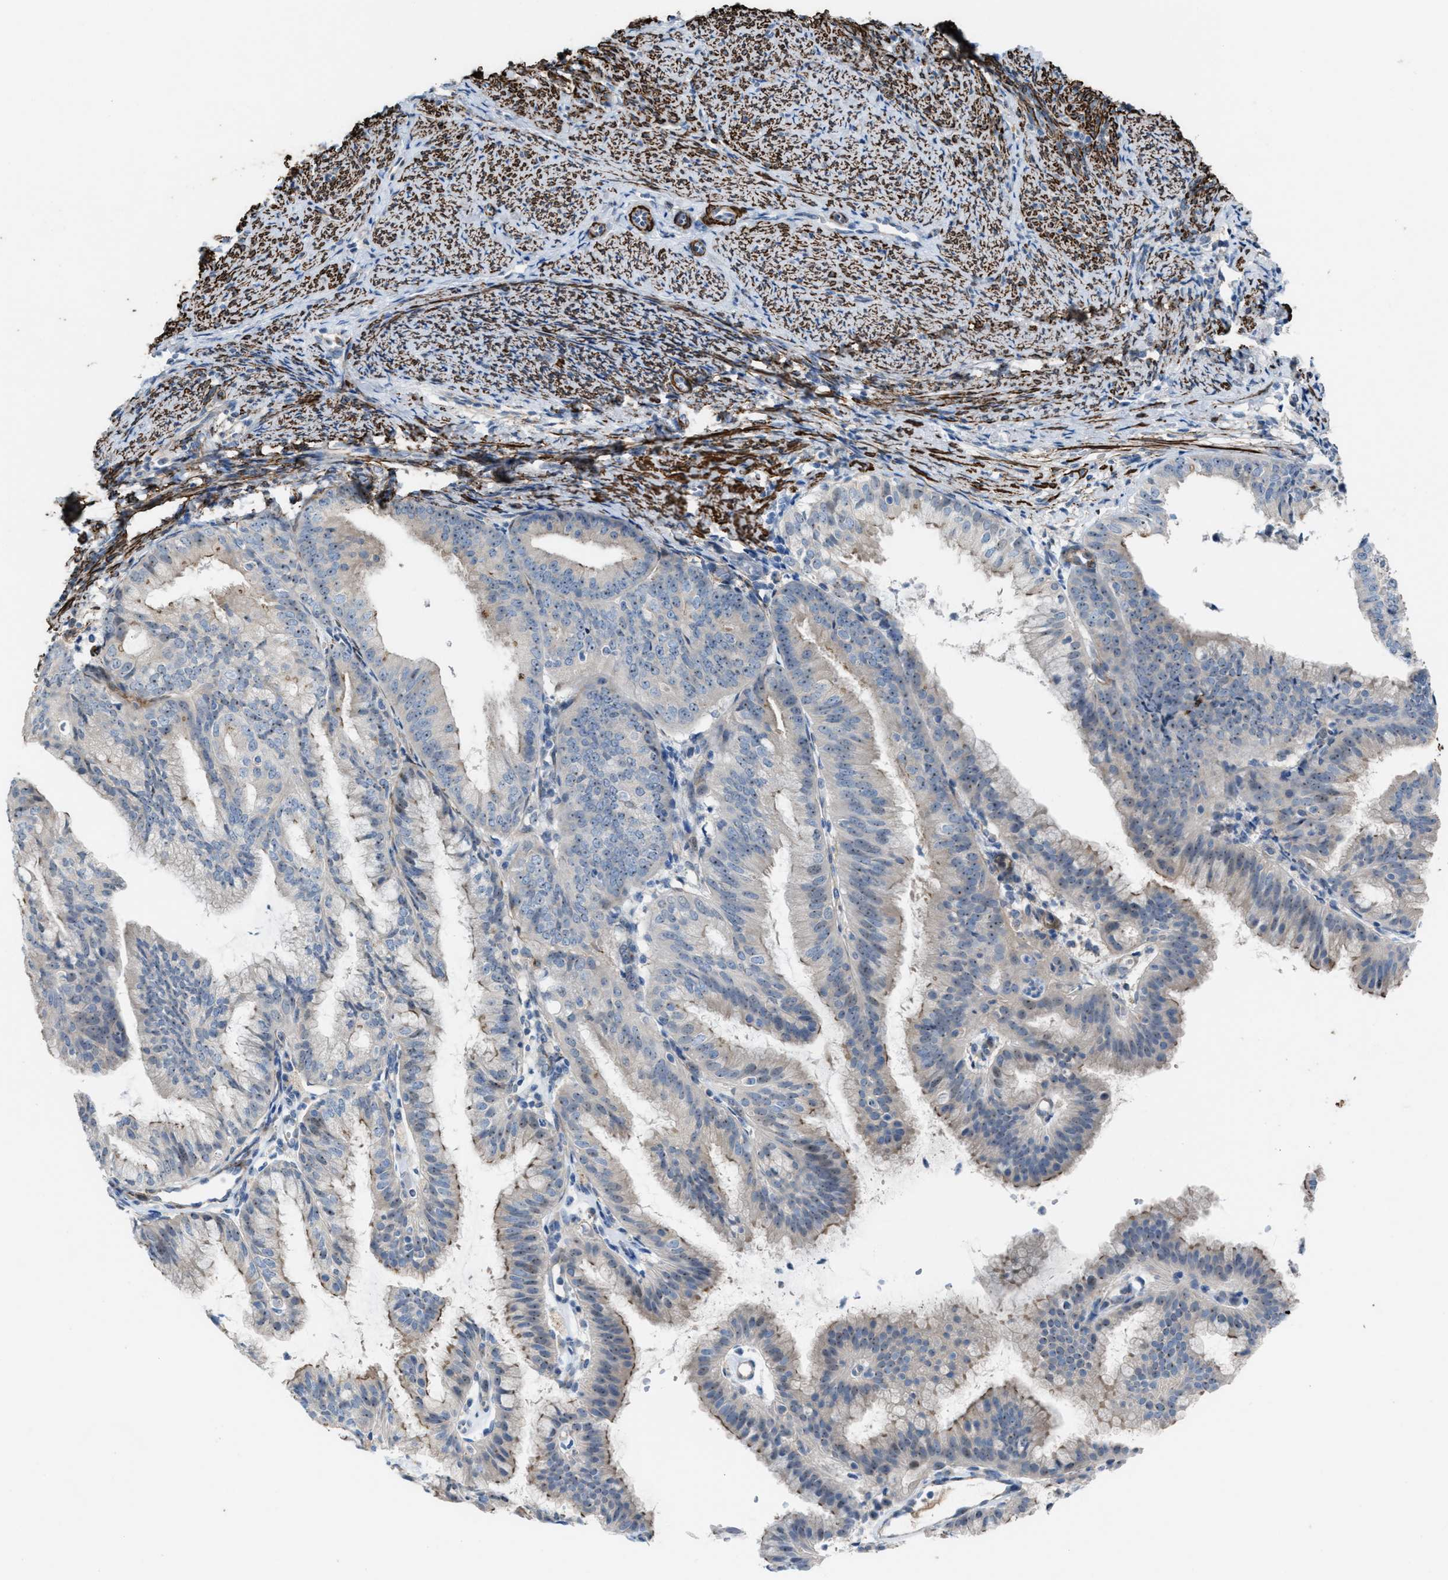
{"staining": {"intensity": "weak", "quantity": "<25%", "location": "nuclear"}, "tissue": "endometrial cancer", "cell_type": "Tumor cells", "image_type": "cancer", "snomed": [{"axis": "morphology", "description": "Adenocarcinoma, NOS"}, {"axis": "topography", "description": "Endometrium"}], "caption": "Endometrial cancer (adenocarcinoma) stained for a protein using immunohistochemistry displays no positivity tumor cells.", "gene": "NQO2", "patient": {"sex": "female", "age": 63}}